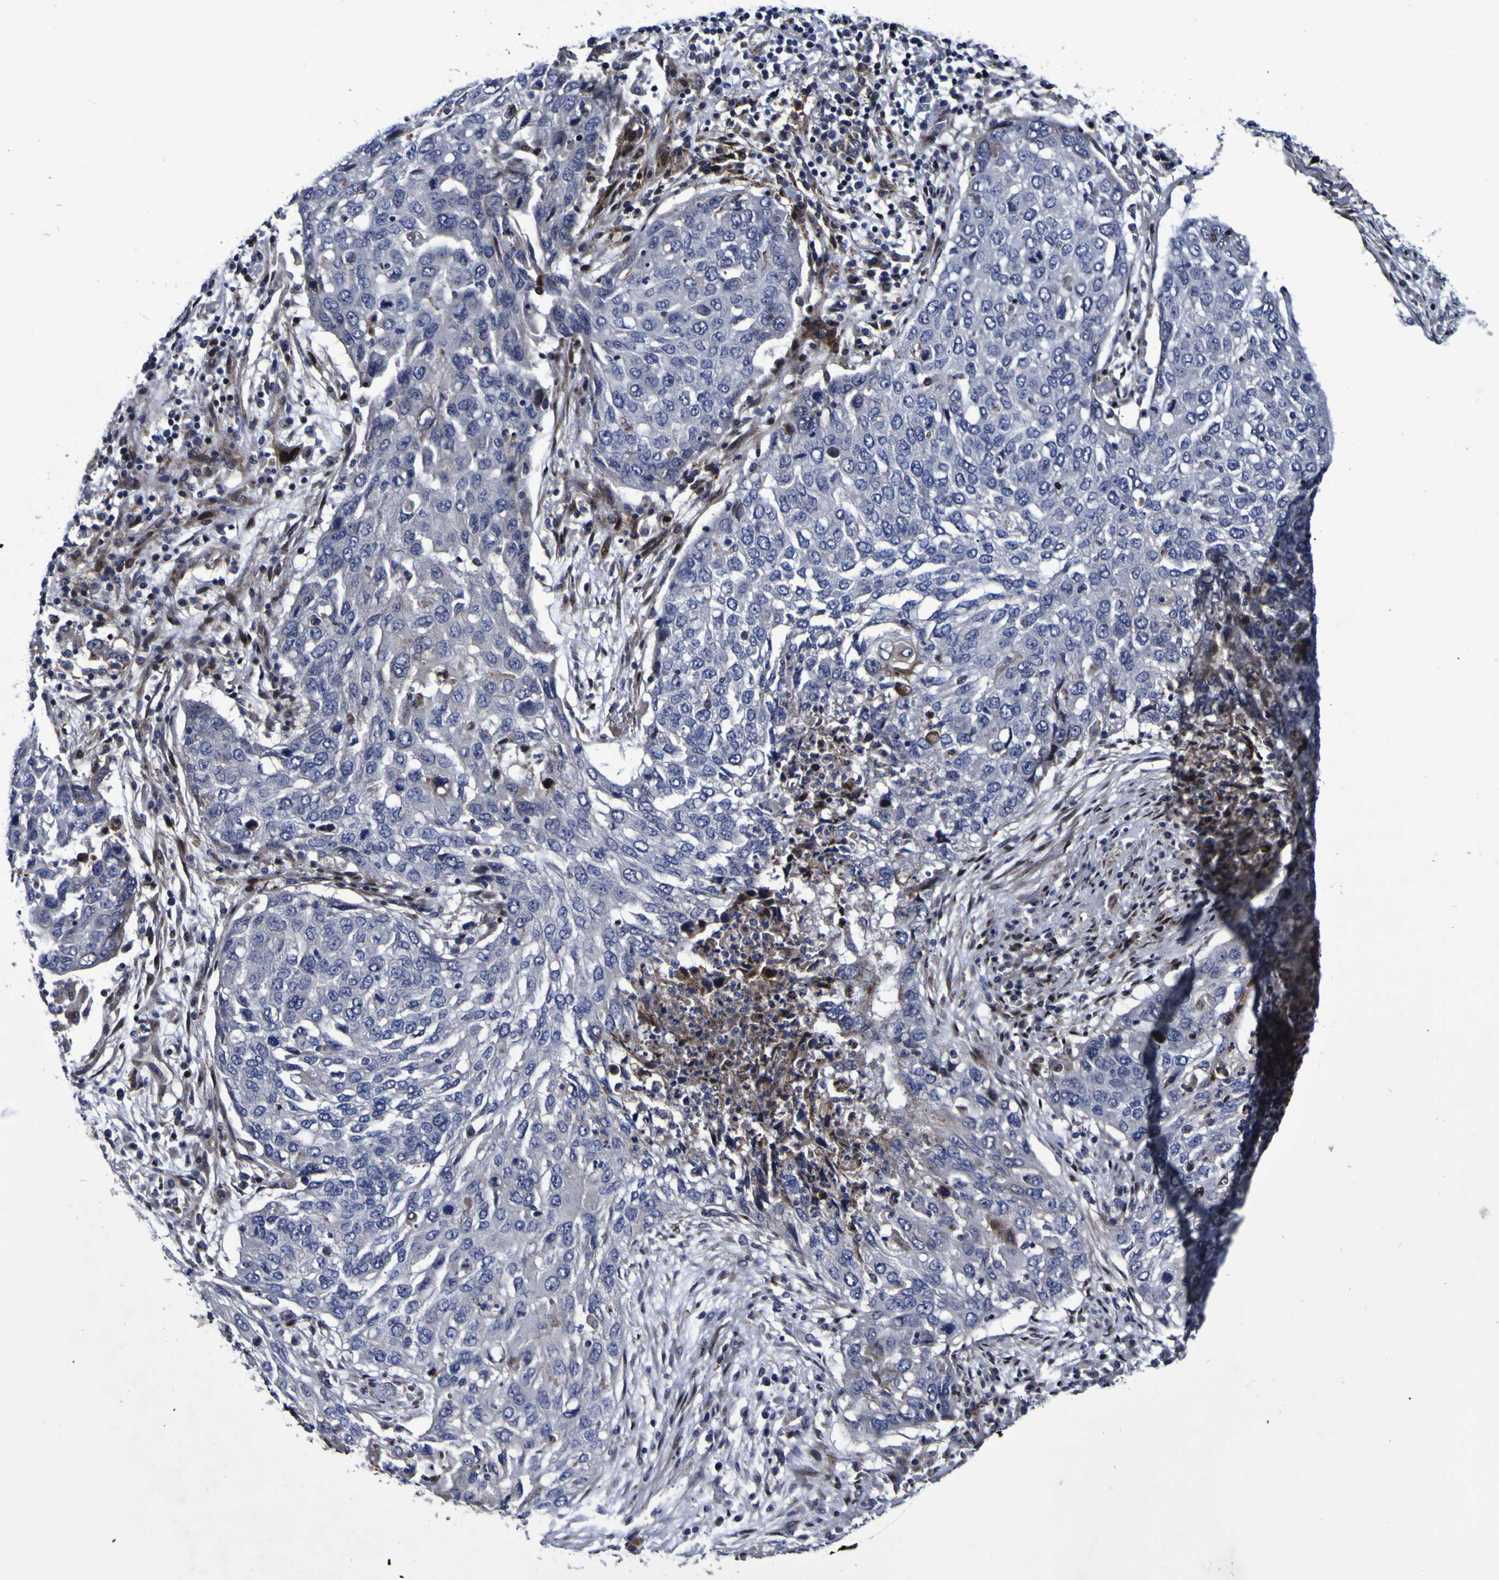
{"staining": {"intensity": "negative", "quantity": "none", "location": "none"}, "tissue": "lung cancer", "cell_type": "Tumor cells", "image_type": "cancer", "snomed": [{"axis": "morphology", "description": "Squamous cell carcinoma, NOS"}, {"axis": "topography", "description": "Lung"}], "caption": "DAB (3,3'-diaminobenzidine) immunohistochemical staining of lung cancer shows no significant staining in tumor cells.", "gene": "MGLL", "patient": {"sex": "female", "age": 63}}